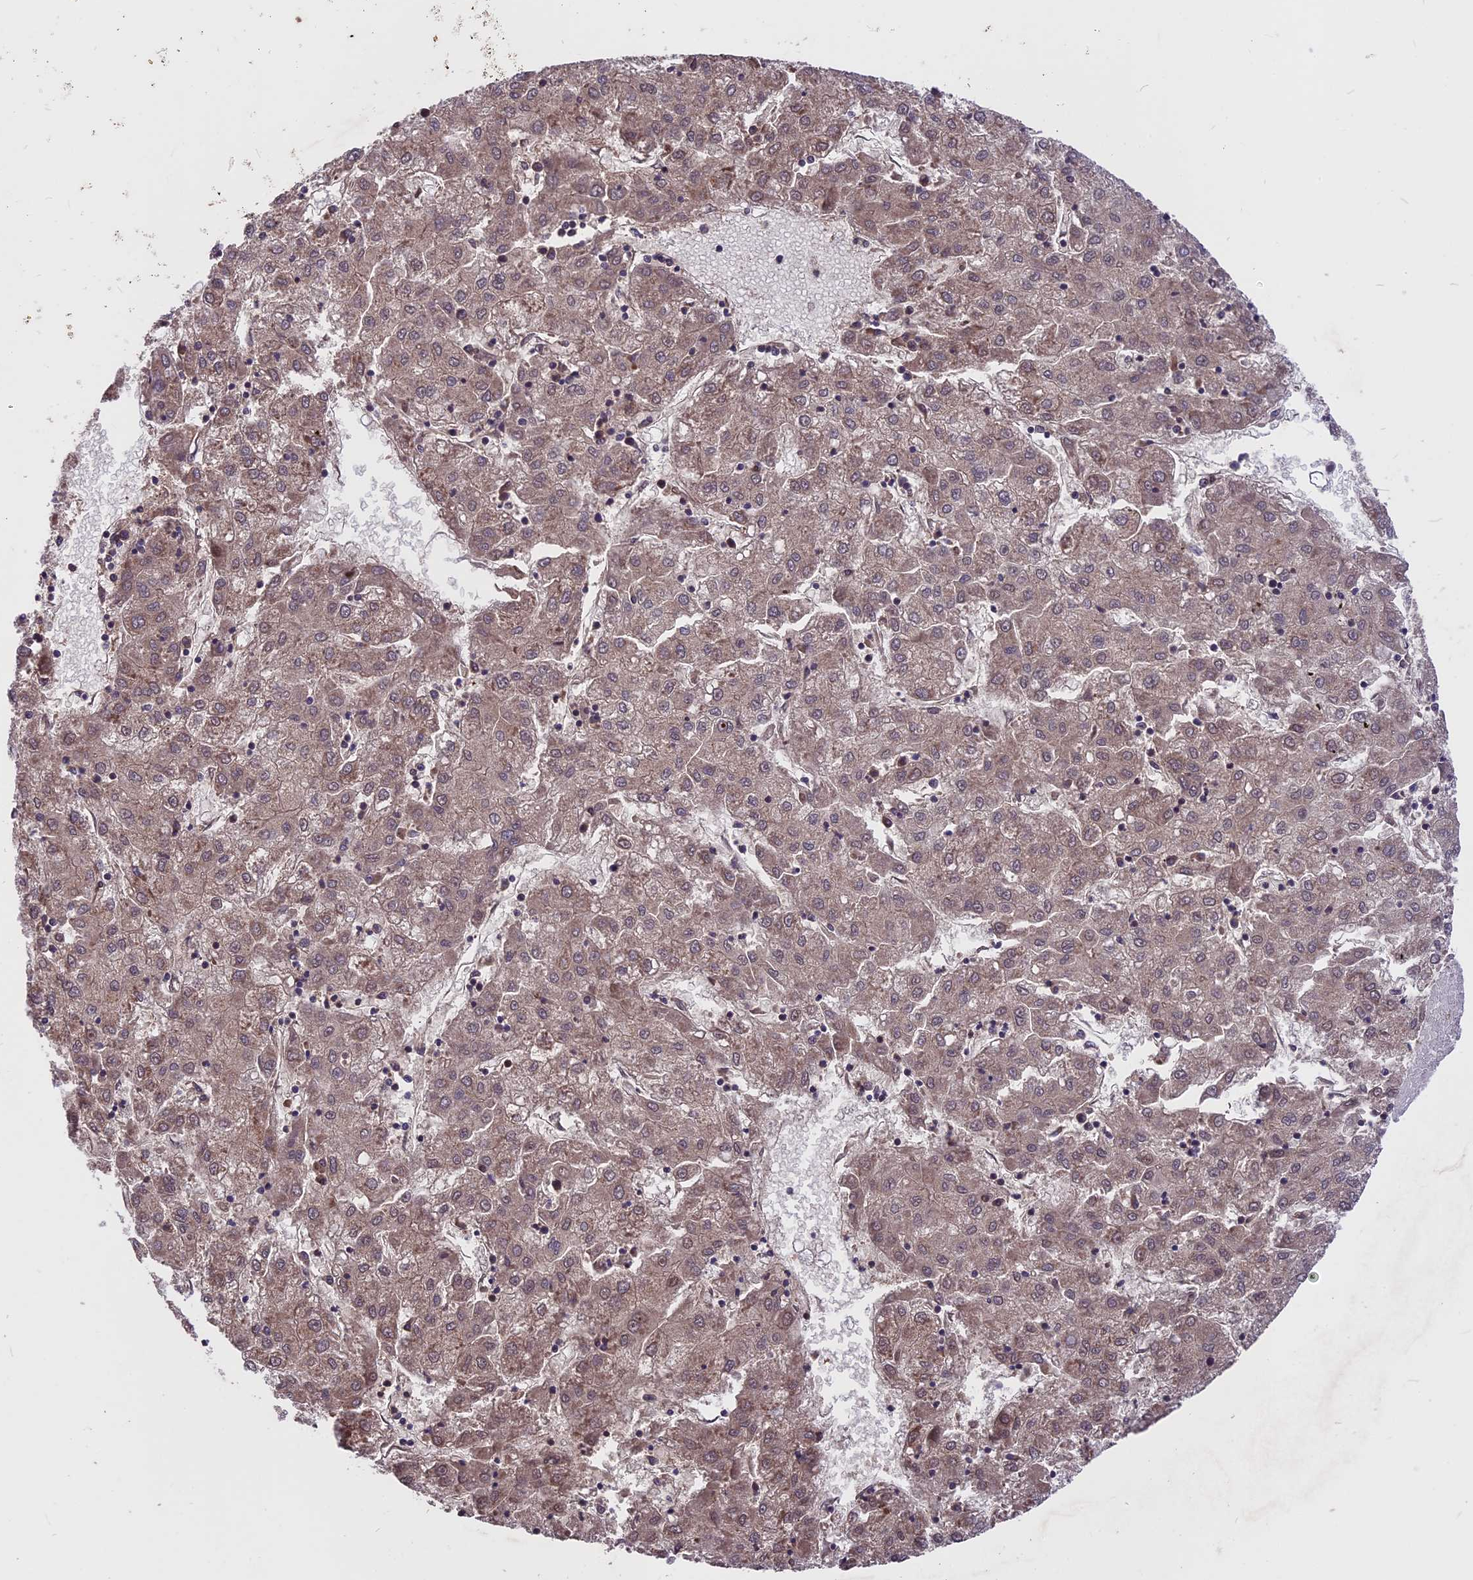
{"staining": {"intensity": "weak", "quantity": ">75%", "location": "cytoplasmic/membranous,nuclear"}, "tissue": "liver cancer", "cell_type": "Tumor cells", "image_type": "cancer", "snomed": [{"axis": "morphology", "description": "Carcinoma, Hepatocellular, NOS"}, {"axis": "topography", "description": "Liver"}], "caption": "IHC staining of liver cancer (hepatocellular carcinoma), which displays low levels of weak cytoplasmic/membranous and nuclear positivity in approximately >75% of tumor cells indicating weak cytoplasmic/membranous and nuclear protein staining. The staining was performed using DAB (3,3'-diaminobenzidine) (brown) for protein detection and nuclei were counterstained in hematoxylin (blue).", "gene": "ZNF598", "patient": {"sex": "male", "age": 72}}